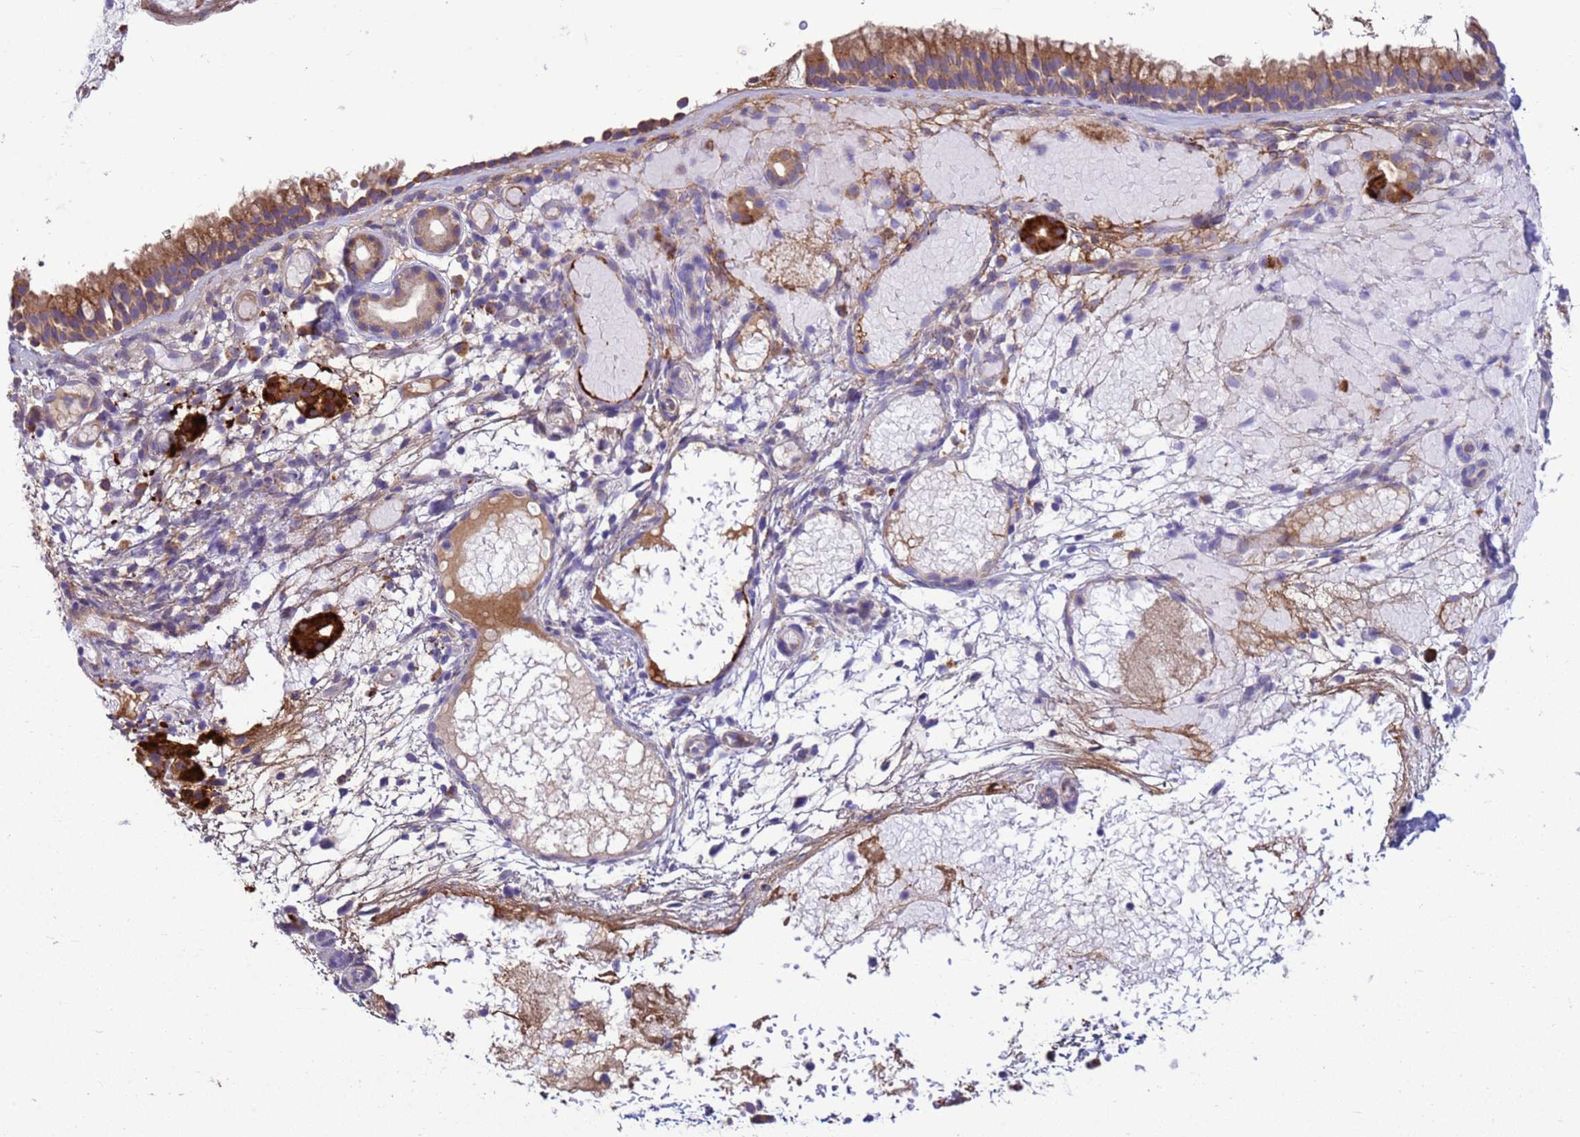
{"staining": {"intensity": "moderate", "quantity": ">75%", "location": "cytoplasmic/membranous"}, "tissue": "nasopharynx", "cell_type": "Respiratory epithelial cells", "image_type": "normal", "snomed": [{"axis": "morphology", "description": "Normal tissue, NOS"}, {"axis": "topography", "description": "Nasopharynx"}], "caption": "Moderate cytoplasmic/membranous staining is appreciated in approximately >75% of respiratory epithelial cells in unremarkable nasopharynx.", "gene": "THAP5", "patient": {"sex": "female", "age": 81}}